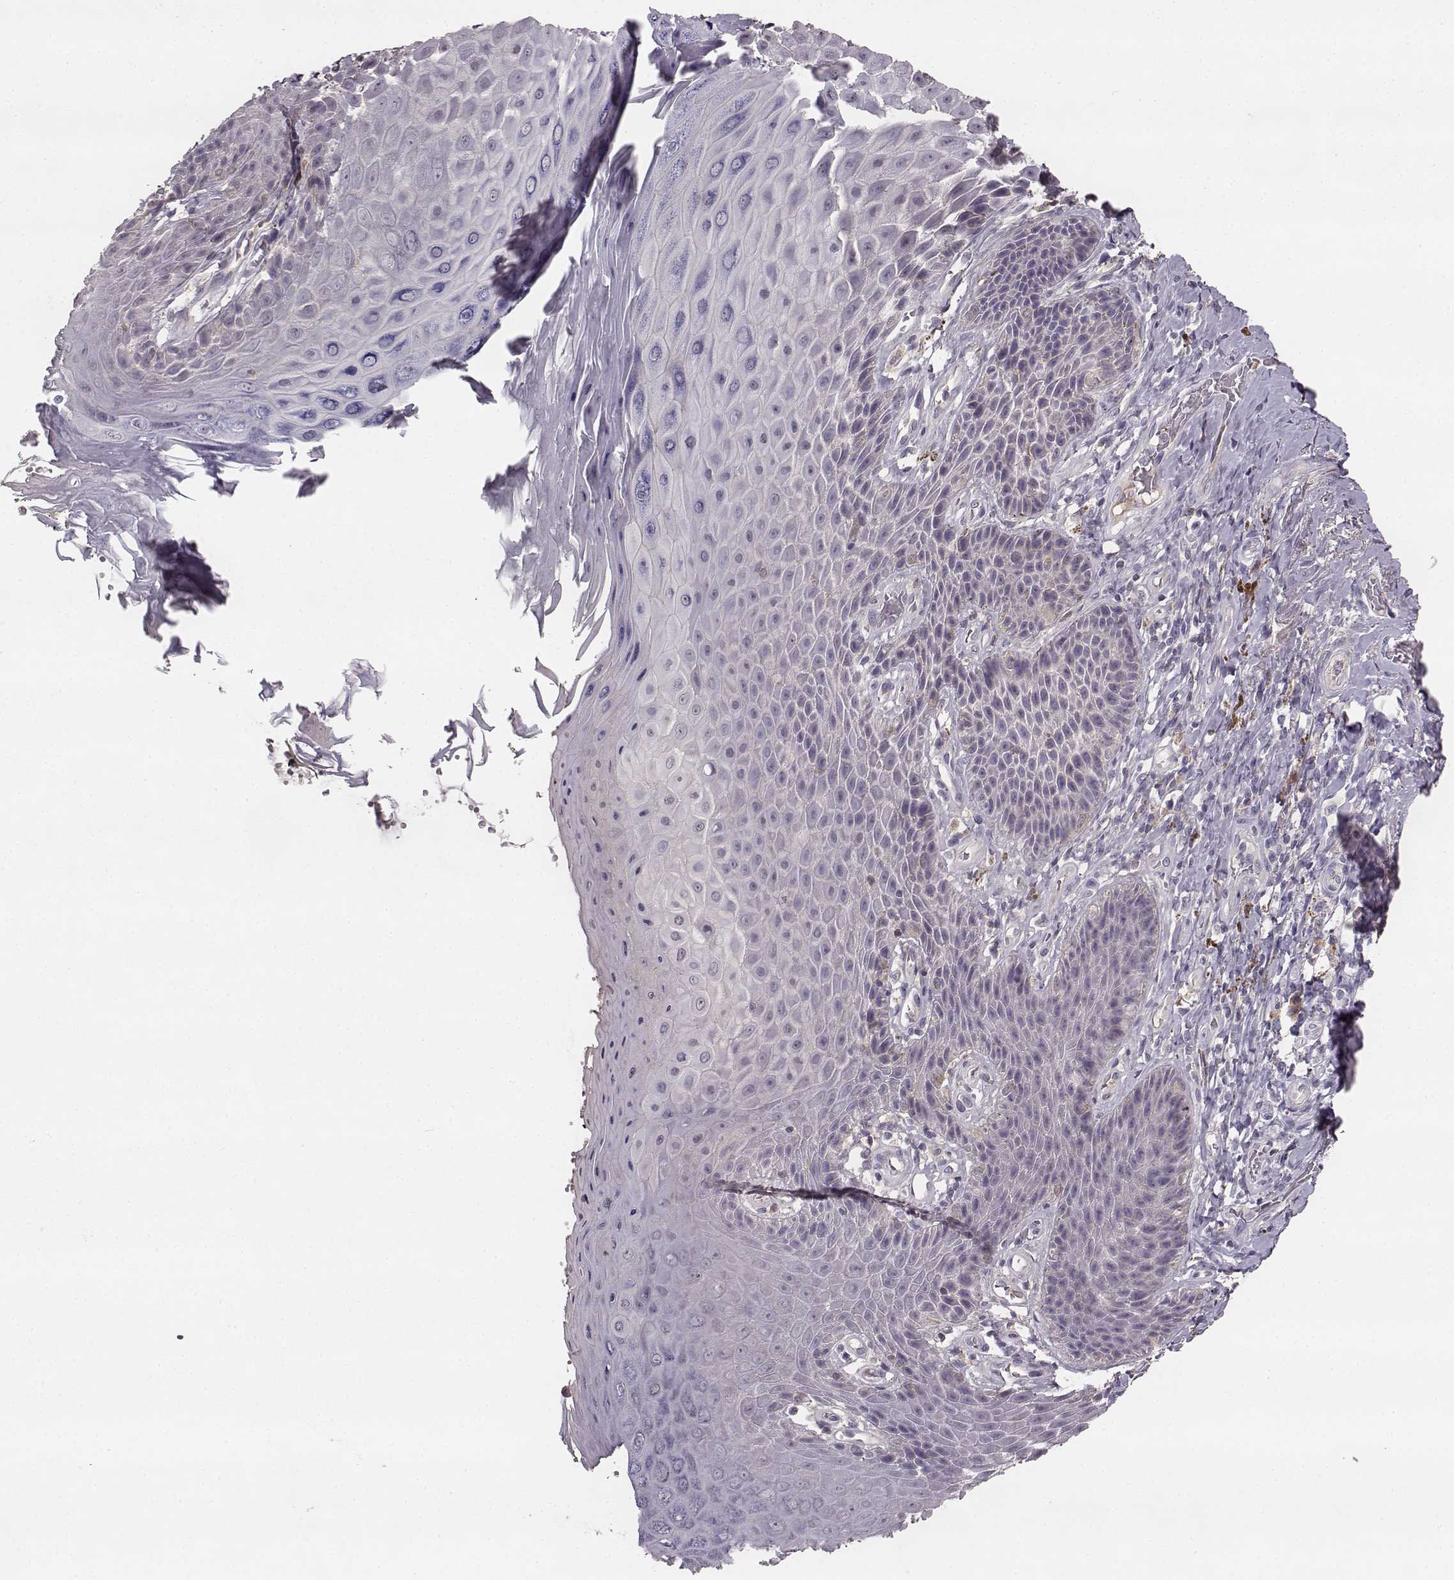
{"staining": {"intensity": "negative", "quantity": "none", "location": "none"}, "tissue": "skin", "cell_type": "Epidermal cells", "image_type": "normal", "snomed": [{"axis": "morphology", "description": "Normal tissue, NOS"}, {"axis": "topography", "description": "Skeletal muscle"}, {"axis": "topography", "description": "Anal"}, {"axis": "topography", "description": "Peripheral nerve tissue"}], "caption": "High power microscopy photomicrograph of an IHC image of normal skin, revealing no significant expression in epidermal cells. (Stains: DAB (3,3'-diaminobenzidine) immunohistochemistry with hematoxylin counter stain, Microscopy: brightfield microscopy at high magnification).", "gene": "YJEFN3", "patient": {"sex": "male", "age": 53}}